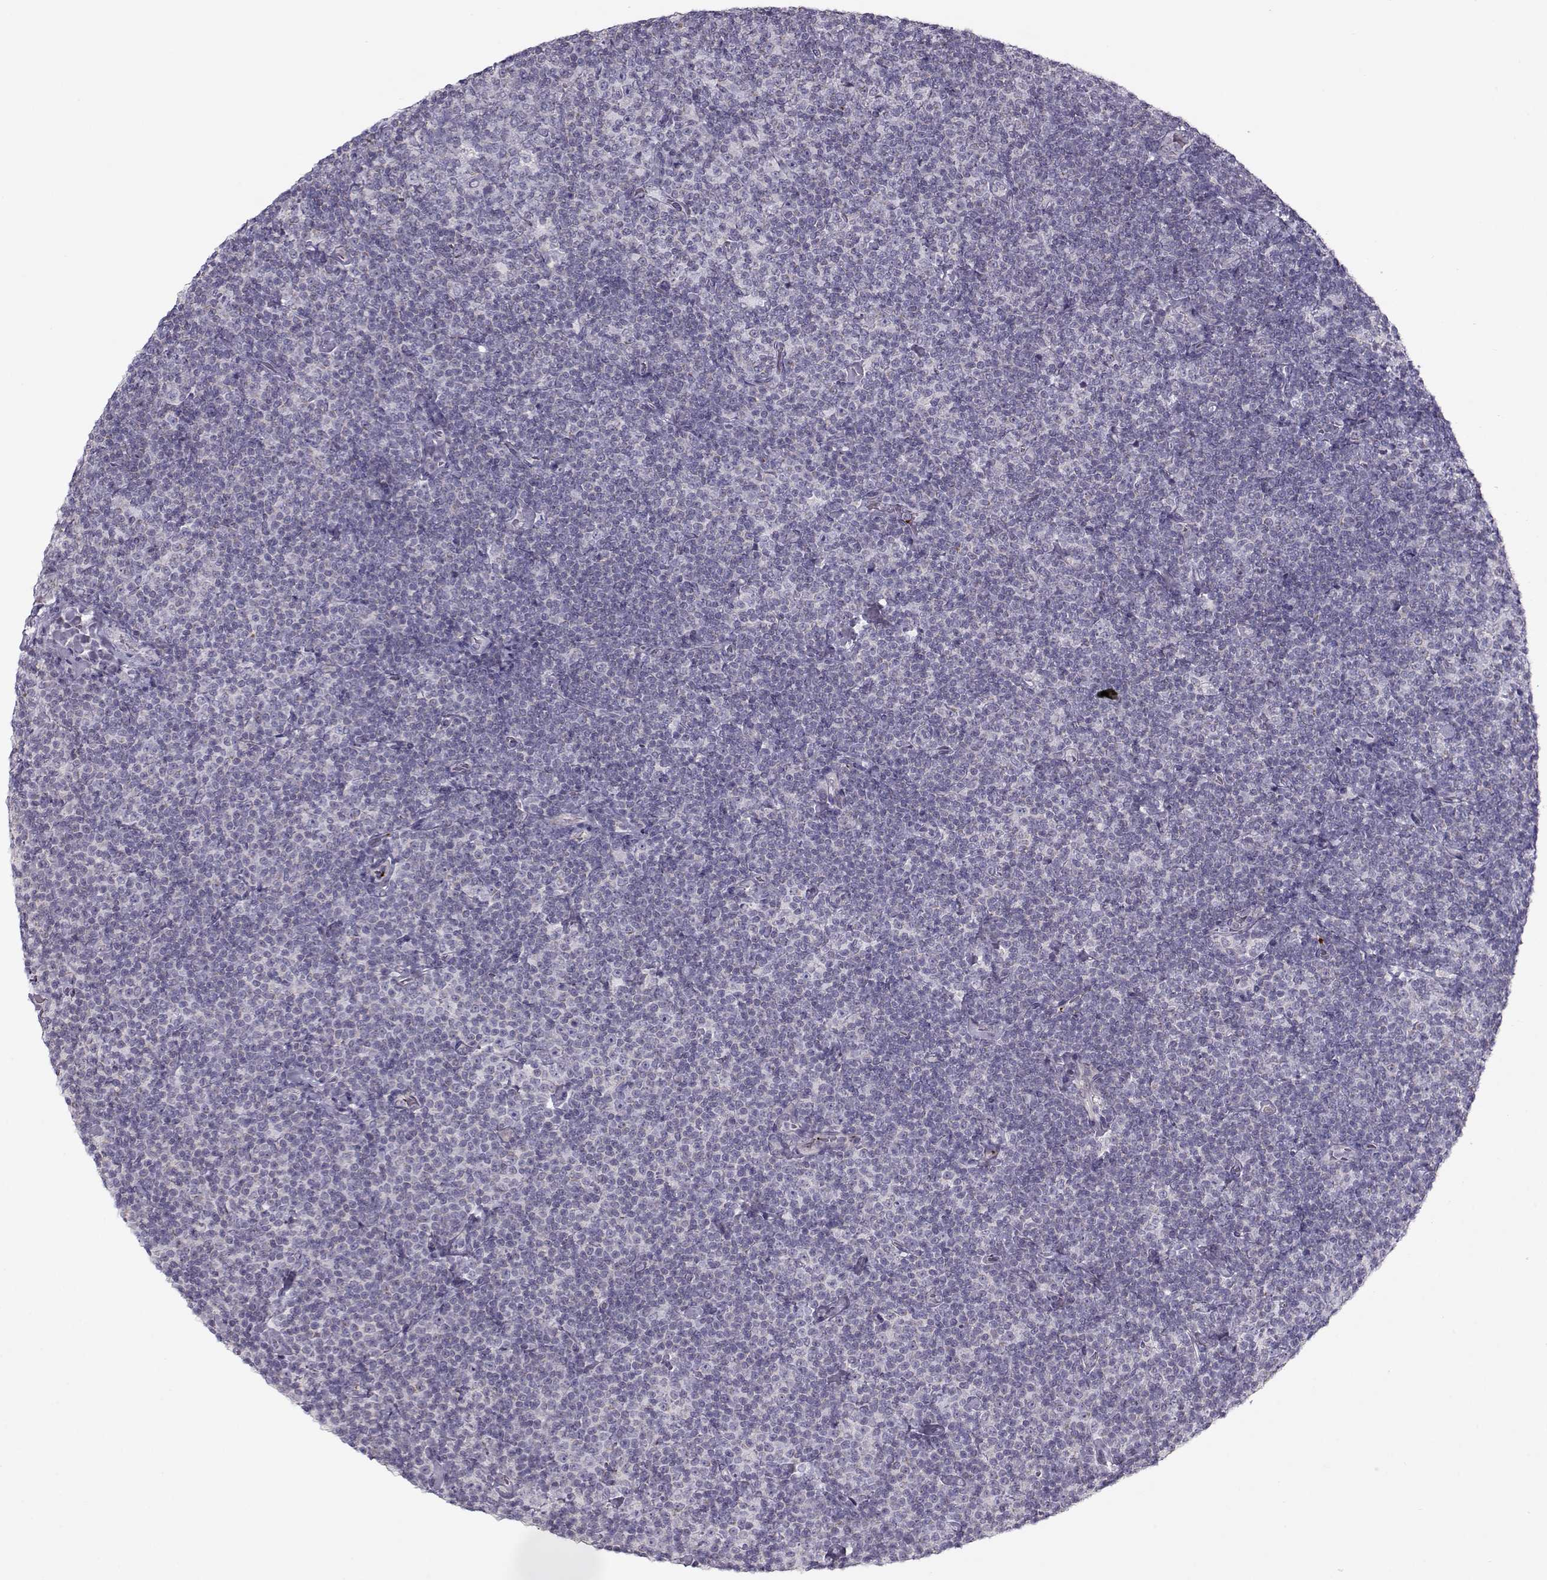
{"staining": {"intensity": "negative", "quantity": "none", "location": "none"}, "tissue": "lymphoma", "cell_type": "Tumor cells", "image_type": "cancer", "snomed": [{"axis": "morphology", "description": "Malignant lymphoma, non-Hodgkin's type, Low grade"}, {"axis": "topography", "description": "Lymph node"}], "caption": "IHC histopathology image of lymphoma stained for a protein (brown), which exhibits no staining in tumor cells.", "gene": "KLF17", "patient": {"sex": "male", "age": 81}}